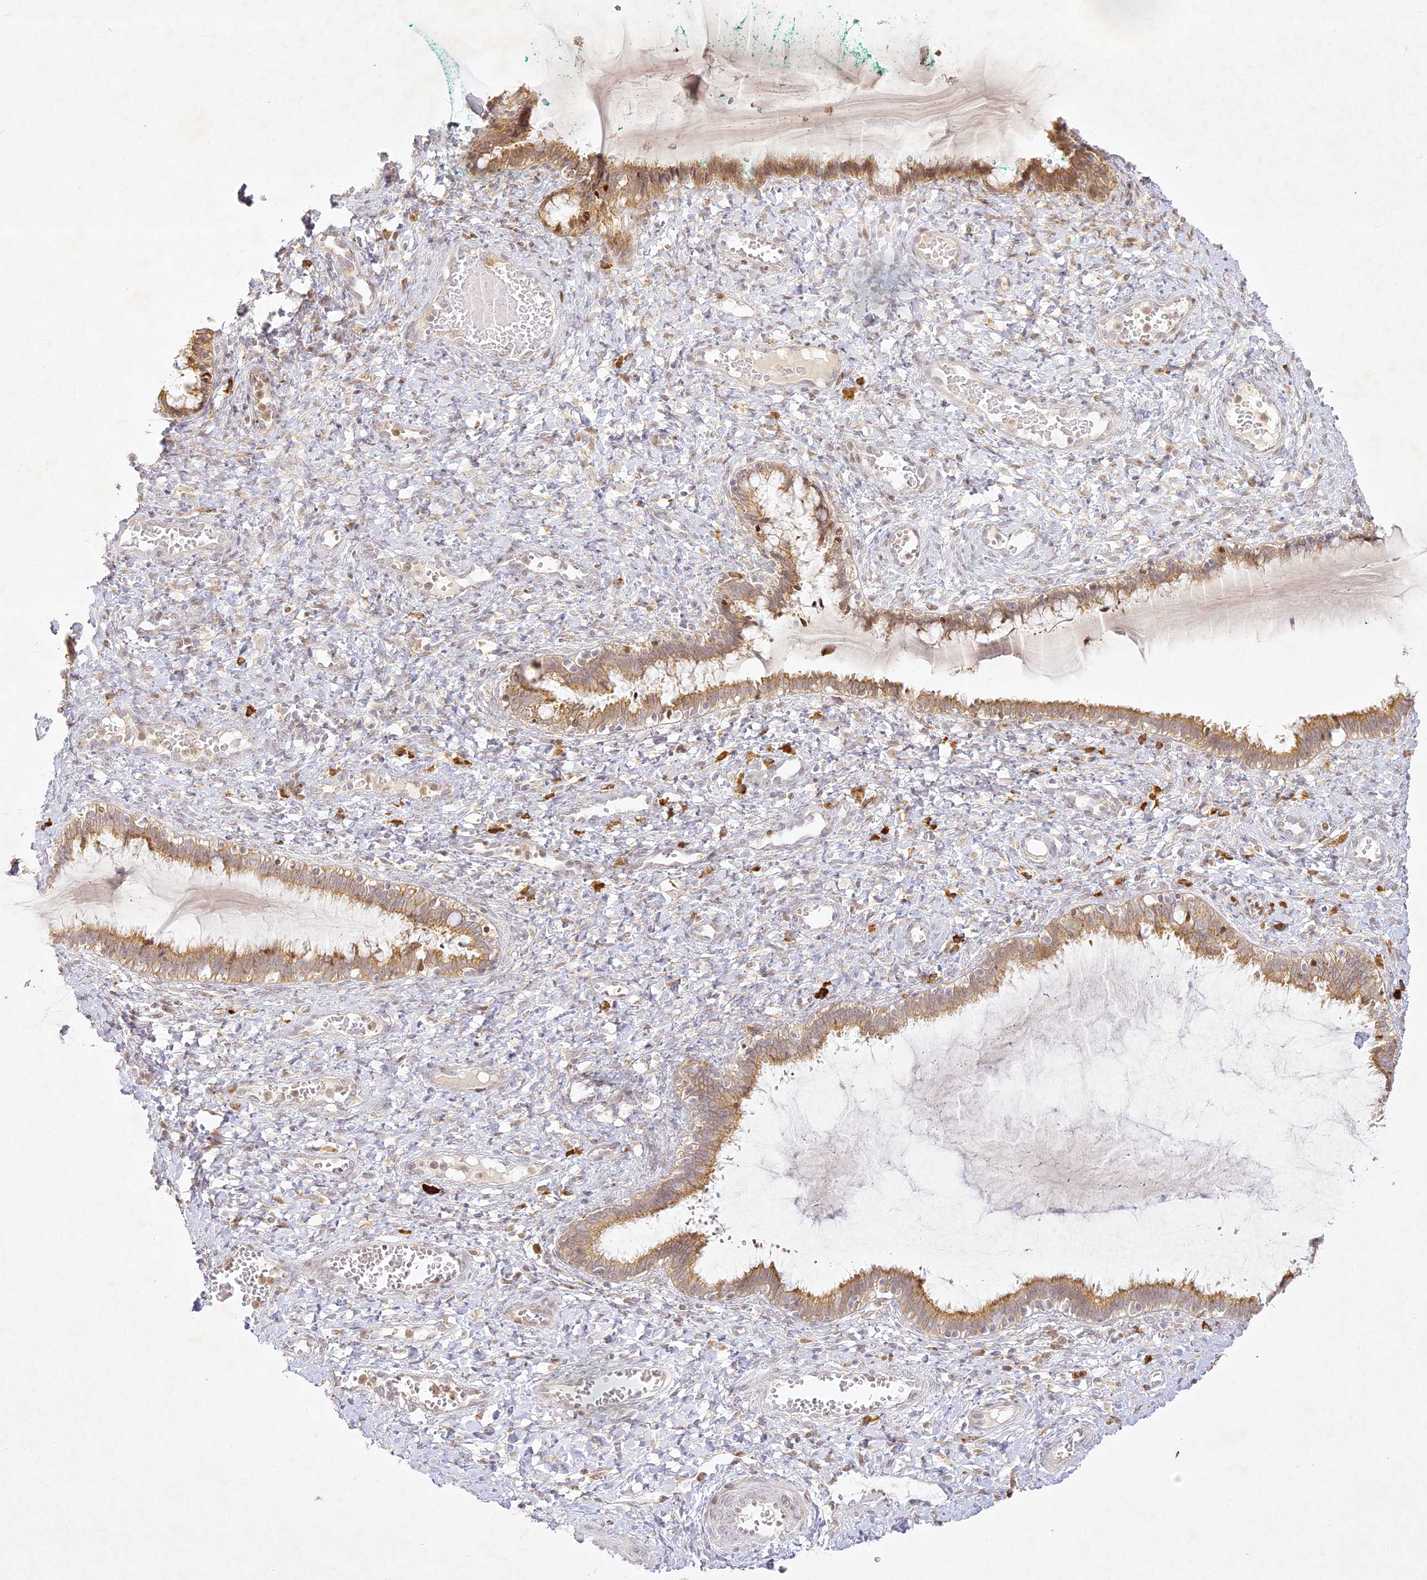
{"staining": {"intensity": "moderate", "quantity": "25%-75%", "location": "cytoplasmic/membranous"}, "tissue": "cervix", "cell_type": "Glandular cells", "image_type": "normal", "snomed": [{"axis": "morphology", "description": "Normal tissue, NOS"}, {"axis": "morphology", "description": "Adenocarcinoma, NOS"}, {"axis": "topography", "description": "Cervix"}], "caption": "Protein staining of benign cervix demonstrates moderate cytoplasmic/membranous positivity in approximately 25%-75% of glandular cells.", "gene": "SLC30A5", "patient": {"sex": "female", "age": 29}}